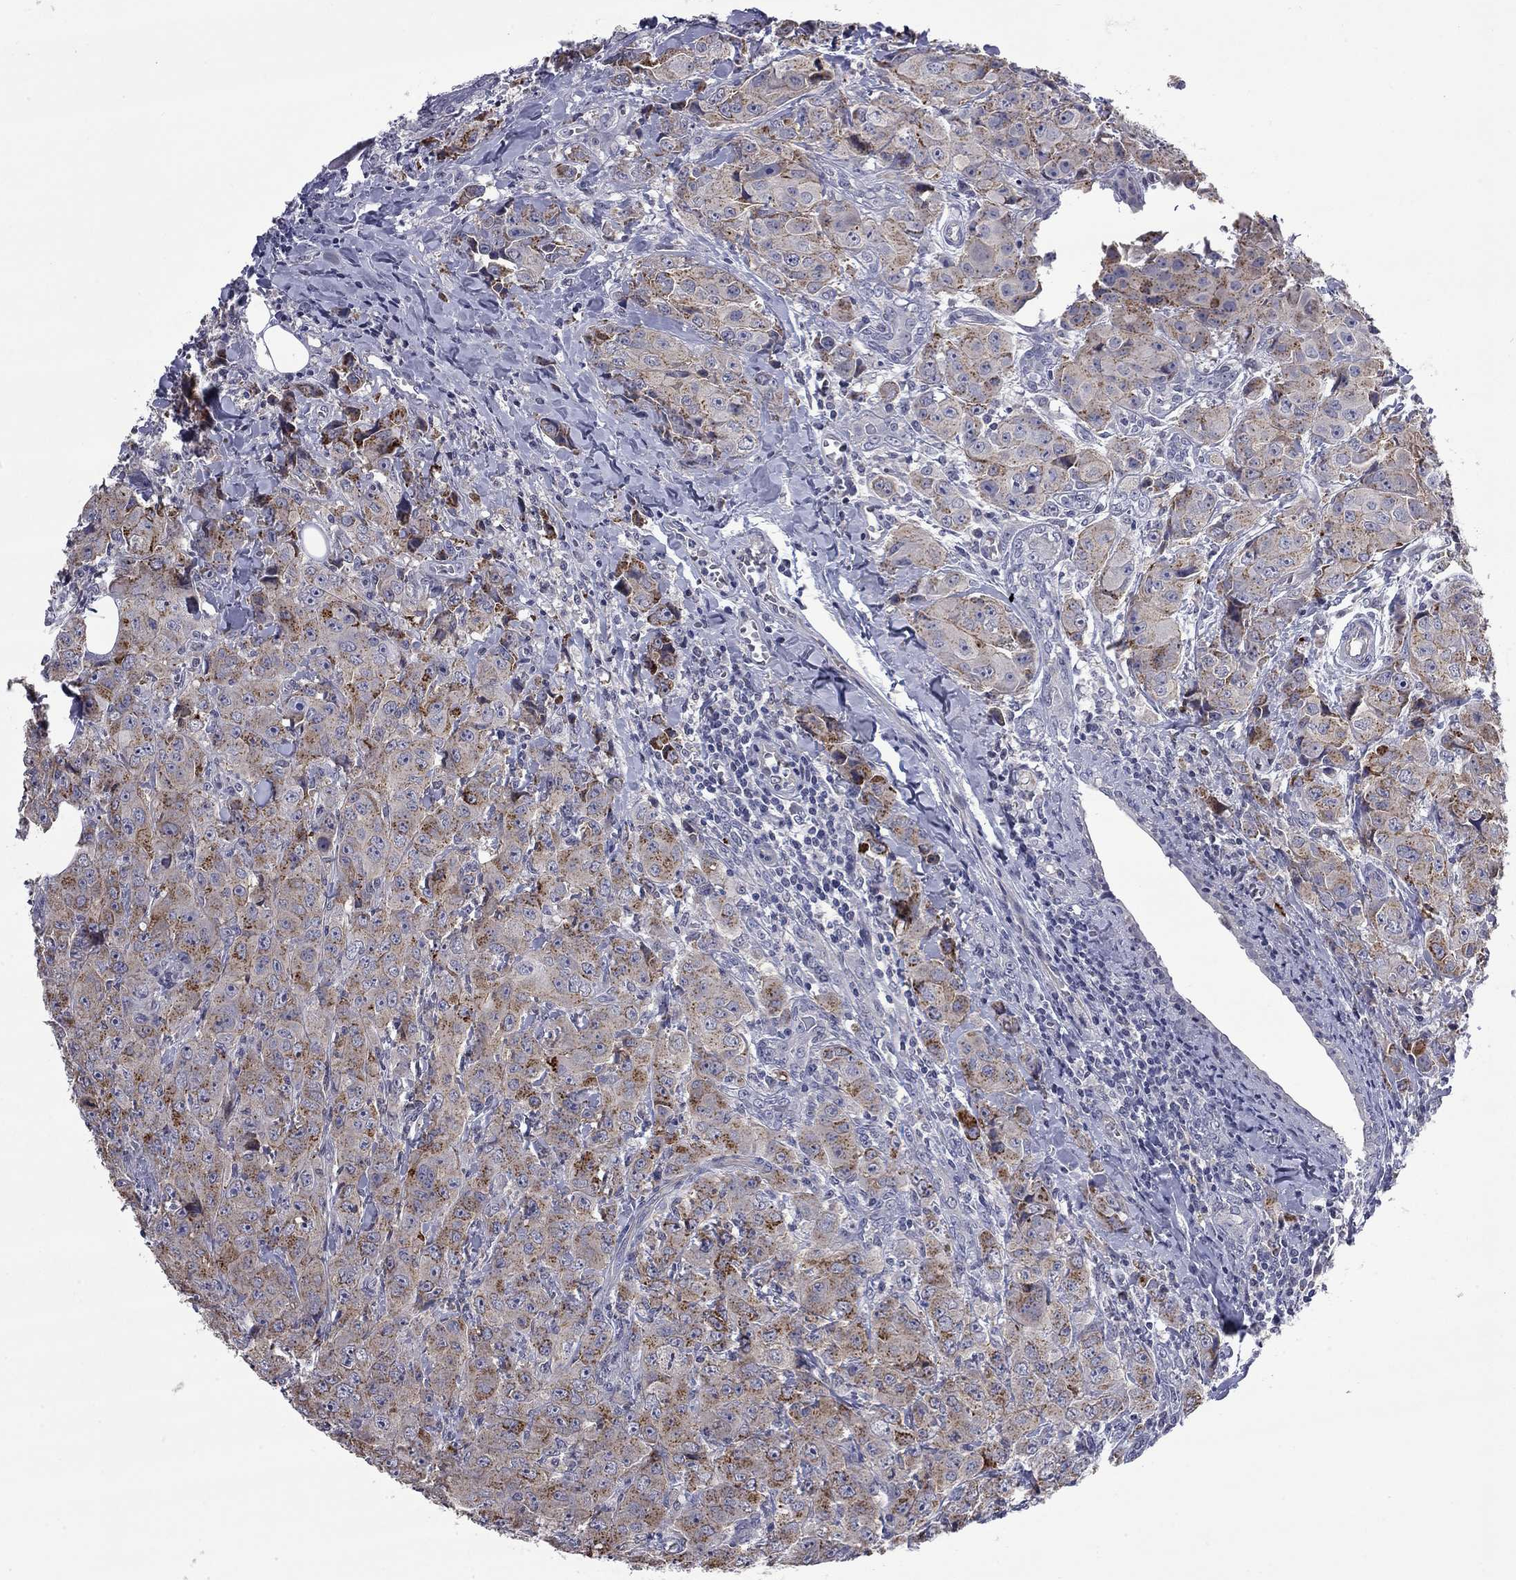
{"staining": {"intensity": "moderate", "quantity": ">75%", "location": "cytoplasmic/membranous"}, "tissue": "breast cancer", "cell_type": "Tumor cells", "image_type": "cancer", "snomed": [{"axis": "morphology", "description": "Duct carcinoma"}, {"axis": "topography", "description": "Breast"}], "caption": "Approximately >75% of tumor cells in human breast cancer (invasive ductal carcinoma) show moderate cytoplasmic/membranous protein positivity as visualized by brown immunohistochemical staining.", "gene": "HTR4", "patient": {"sex": "female", "age": 43}}